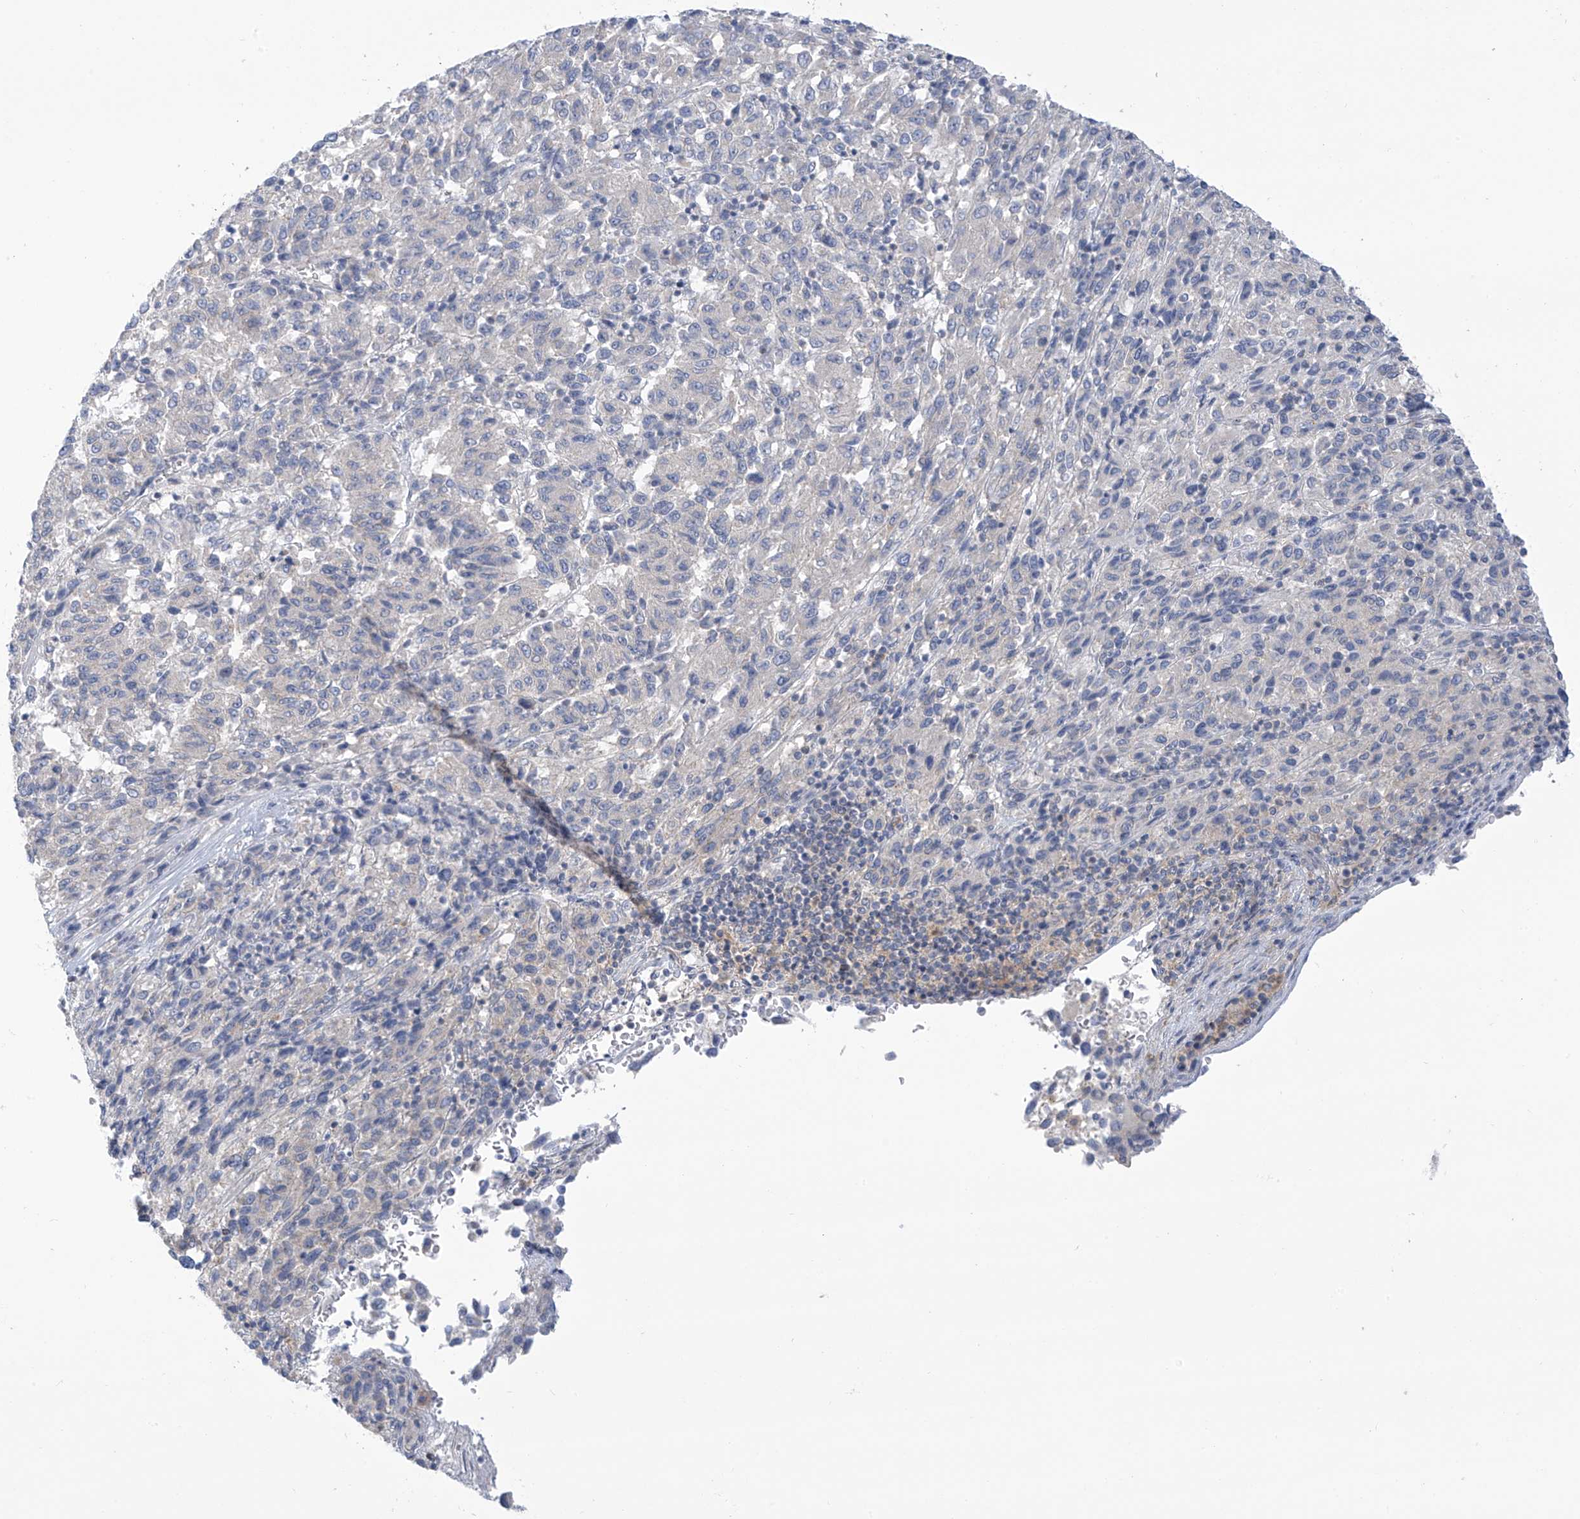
{"staining": {"intensity": "negative", "quantity": "none", "location": "none"}, "tissue": "melanoma", "cell_type": "Tumor cells", "image_type": "cancer", "snomed": [{"axis": "morphology", "description": "Malignant melanoma, Metastatic site"}, {"axis": "topography", "description": "Lung"}], "caption": "Image shows no significant protein expression in tumor cells of malignant melanoma (metastatic site). The staining was performed using DAB (3,3'-diaminobenzidine) to visualize the protein expression in brown, while the nuclei were stained in blue with hematoxylin (Magnification: 20x).", "gene": "SLC6A12", "patient": {"sex": "male", "age": 64}}